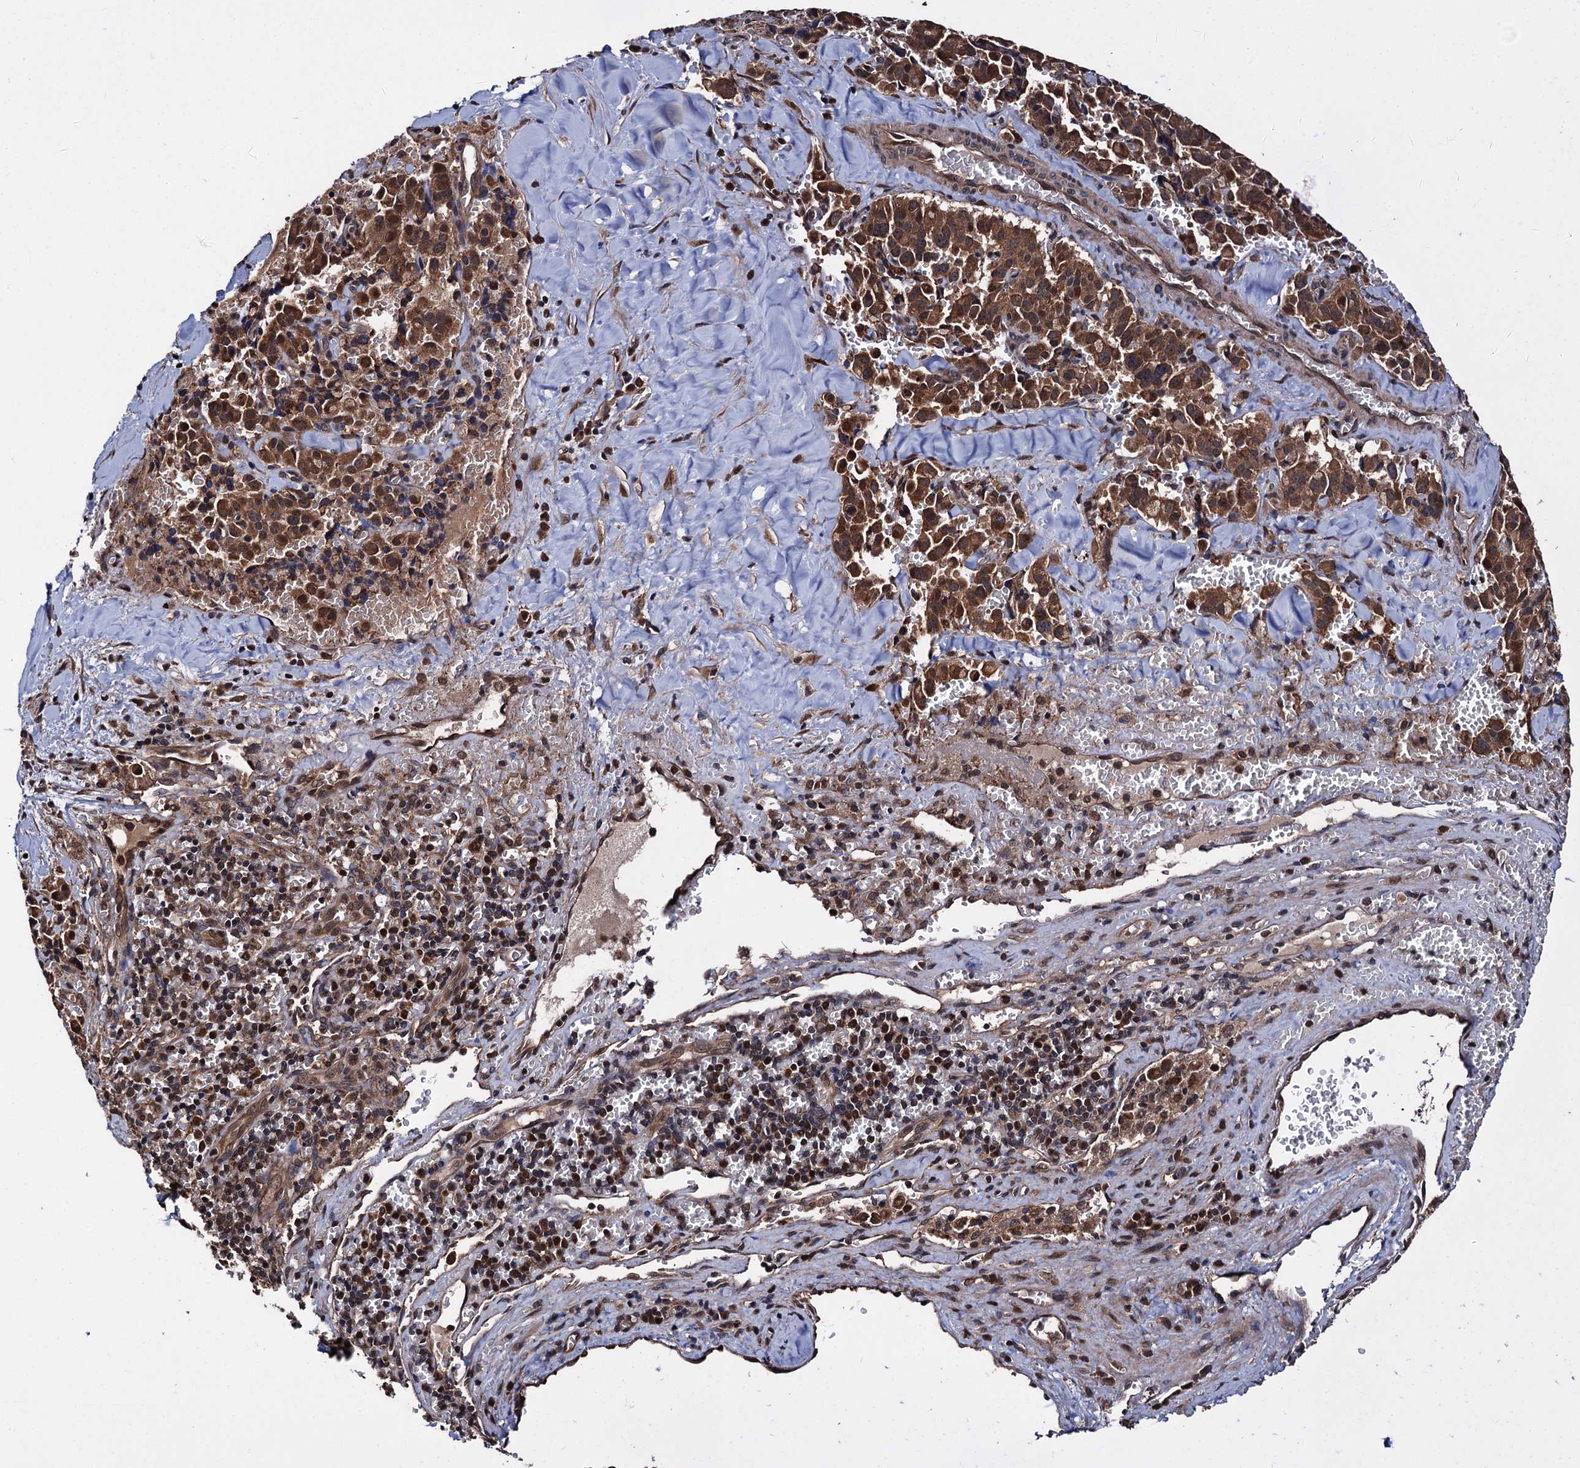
{"staining": {"intensity": "moderate", "quantity": ">75%", "location": "cytoplasmic/membranous"}, "tissue": "pancreatic cancer", "cell_type": "Tumor cells", "image_type": "cancer", "snomed": [{"axis": "morphology", "description": "Adenocarcinoma, NOS"}, {"axis": "topography", "description": "Pancreas"}], "caption": "Immunohistochemistry (IHC) micrograph of human pancreatic cancer stained for a protein (brown), which exhibits medium levels of moderate cytoplasmic/membranous positivity in about >75% of tumor cells.", "gene": "MIER2", "patient": {"sex": "male", "age": 65}}